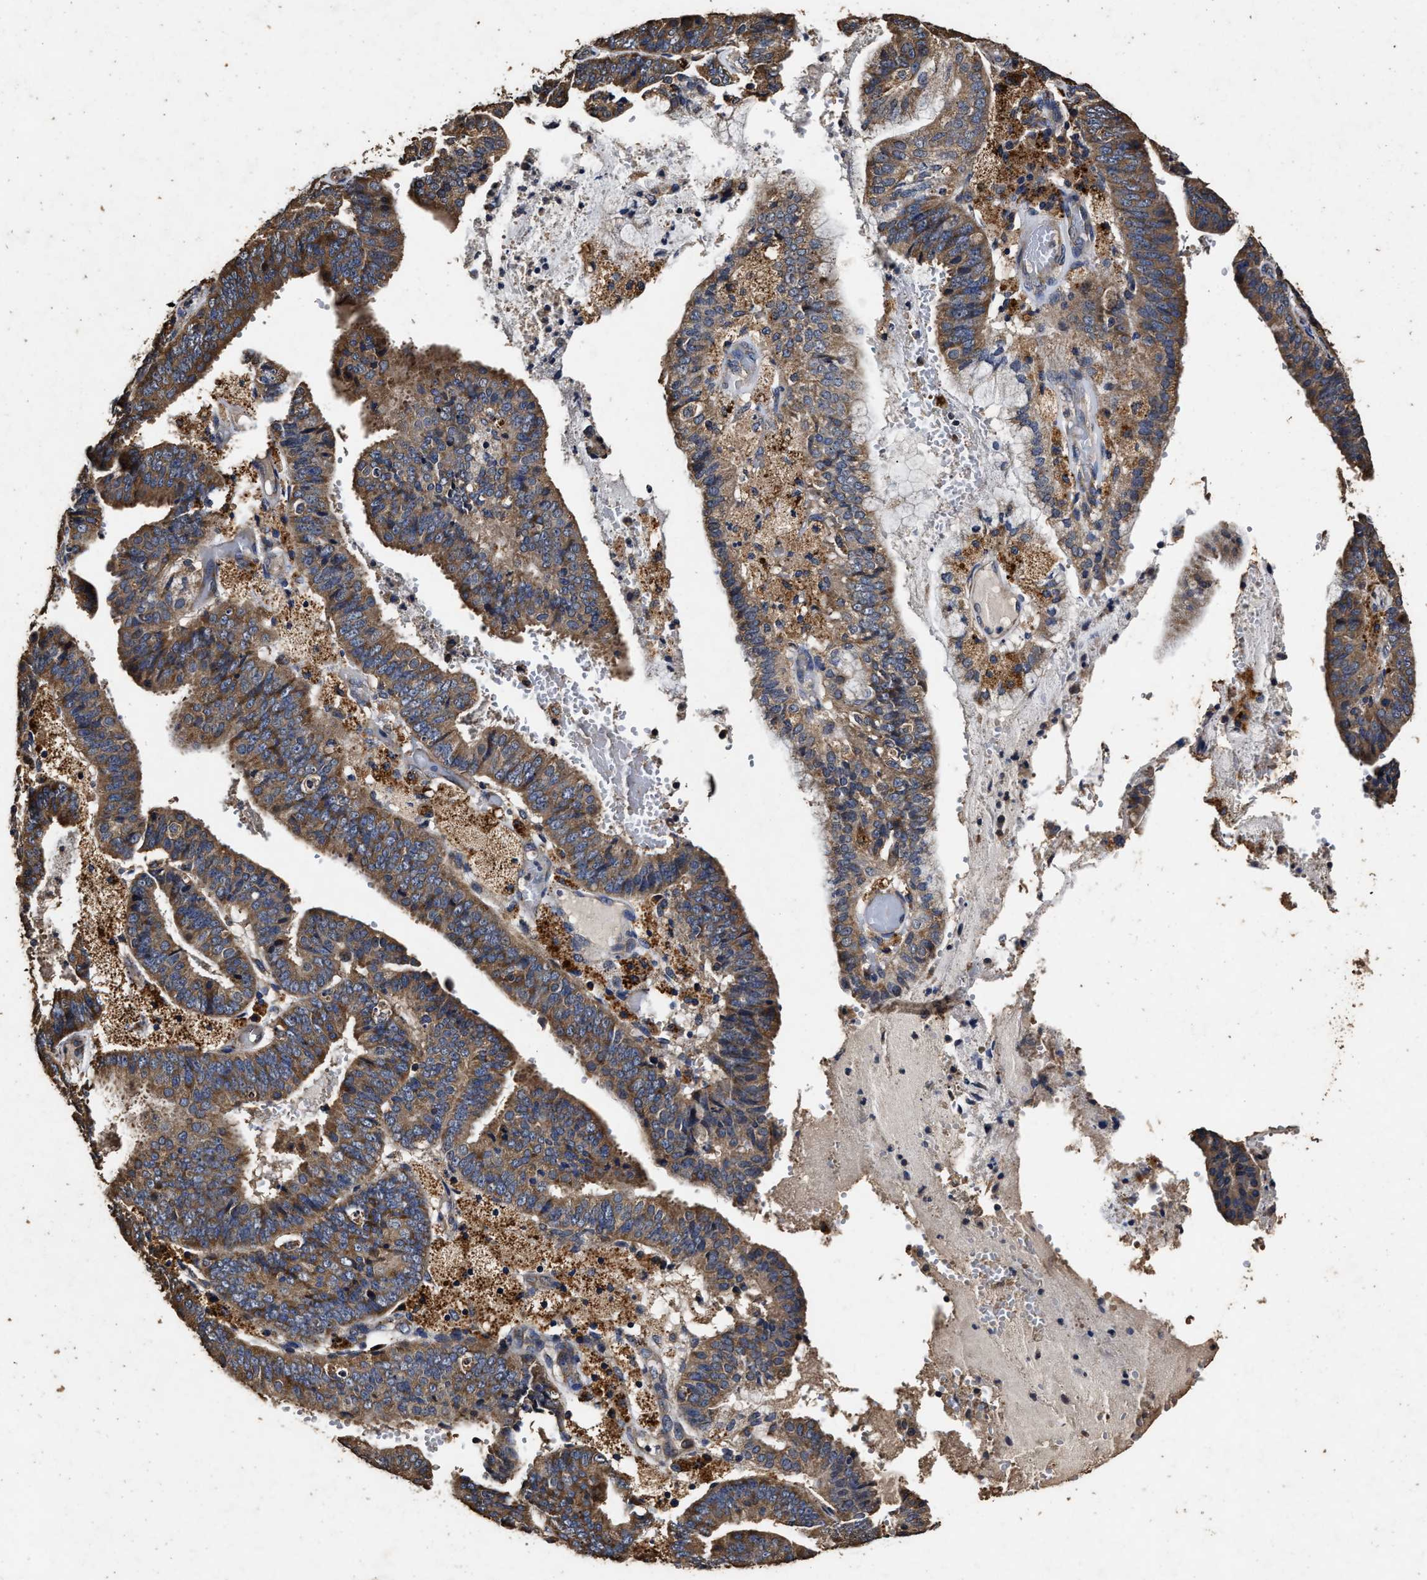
{"staining": {"intensity": "moderate", "quantity": ">75%", "location": "cytoplasmic/membranous"}, "tissue": "endometrial cancer", "cell_type": "Tumor cells", "image_type": "cancer", "snomed": [{"axis": "morphology", "description": "Adenocarcinoma, NOS"}, {"axis": "topography", "description": "Endometrium"}], "caption": "Moderate cytoplasmic/membranous expression for a protein is seen in approximately >75% of tumor cells of endometrial cancer using immunohistochemistry.", "gene": "PPM1K", "patient": {"sex": "female", "age": 63}}